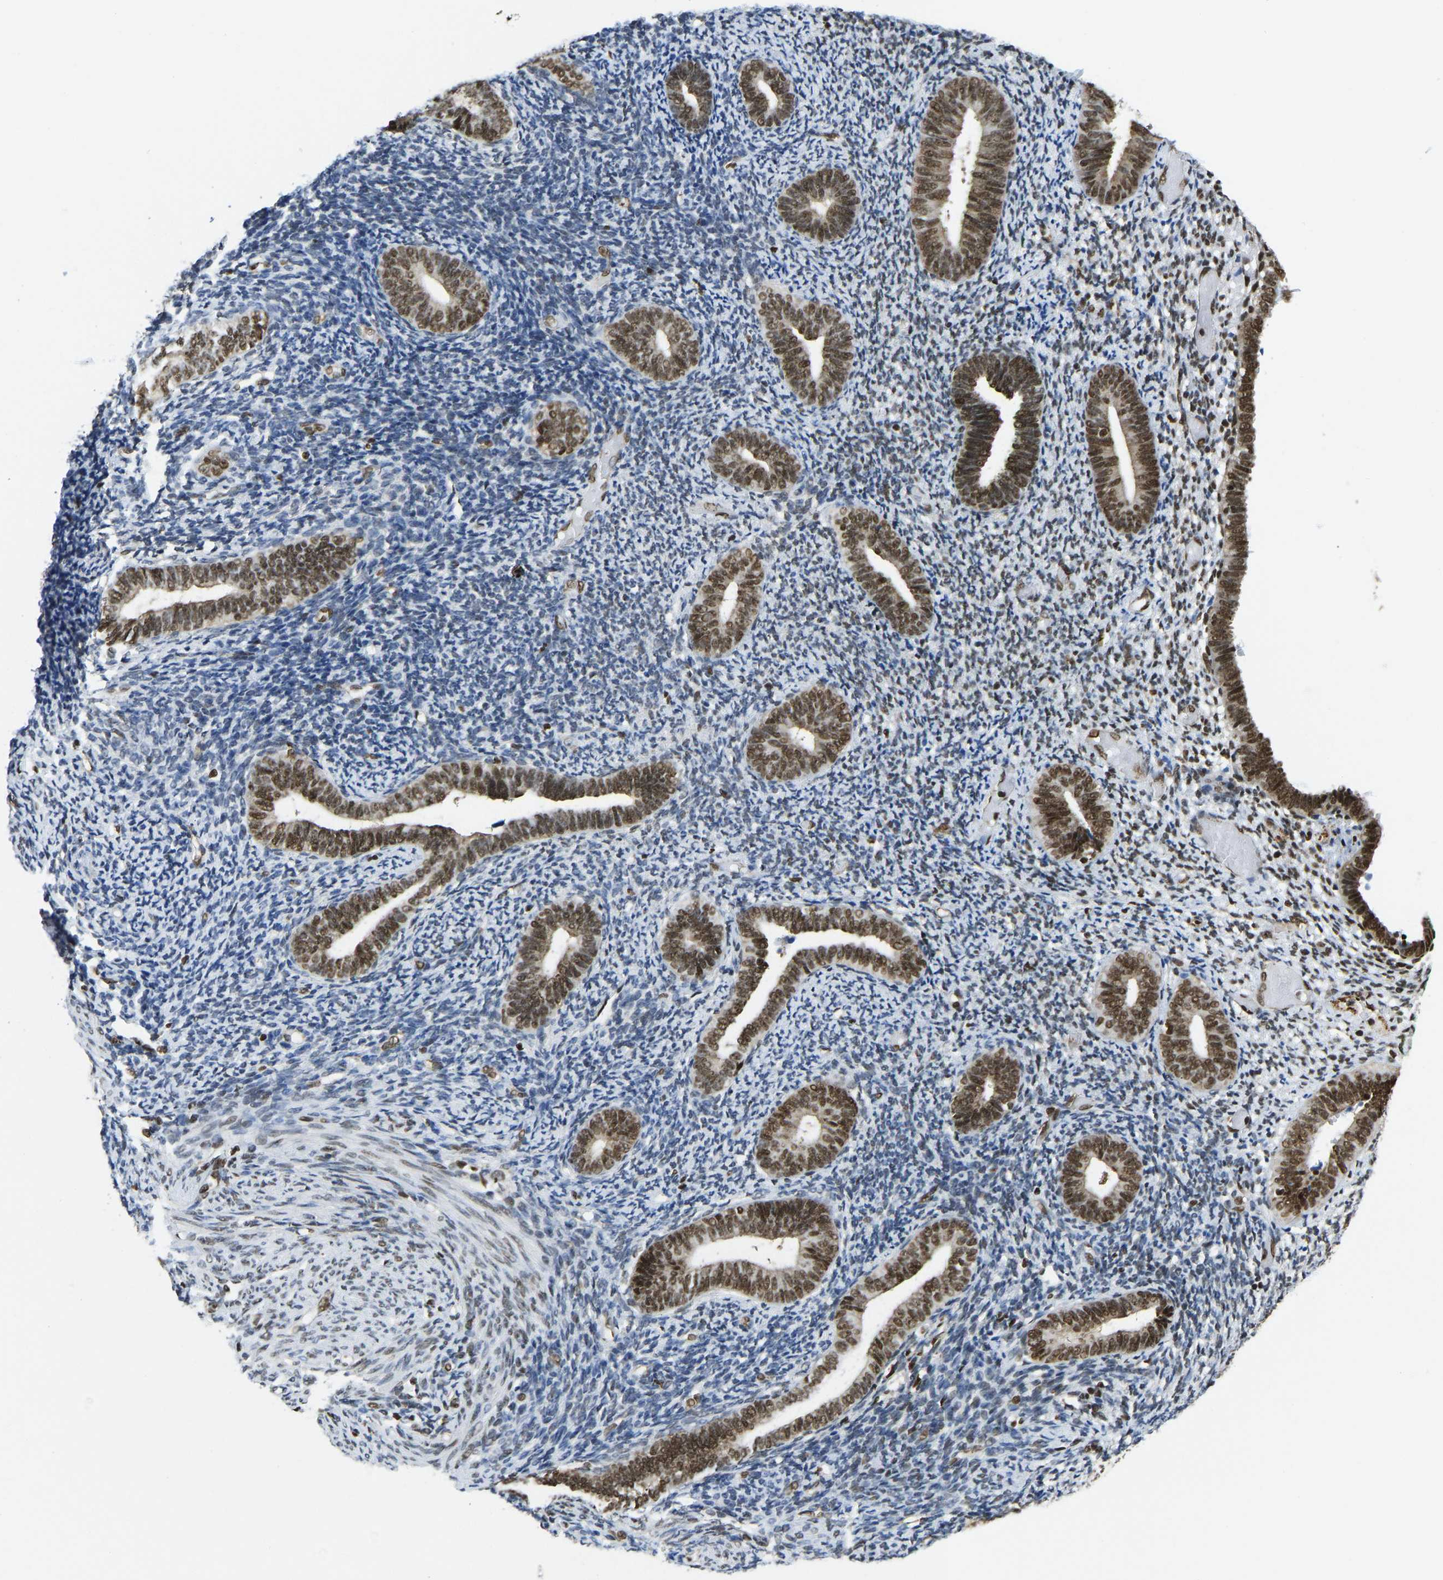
{"staining": {"intensity": "strong", "quantity": "25%-75%", "location": "nuclear"}, "tissue": "endometrium", "cell_type": "Cells in endometrial stroma", "image_type": "normal", "snomed": [{"axis": "morphology", "description": "Normal tissue, NOS"}, {"axis": "topography", "description": "Endometrium"}], "caption": "A histopathology image of human endometrium stained for a protein reveals strong nuclear brown staining in cells in endometrial stroma. (brown staining indicates protein expression, while blue staining denotes nuclei).", "gene": "ZSCAN20", "patient": {"sex": "female", "age": 66}}